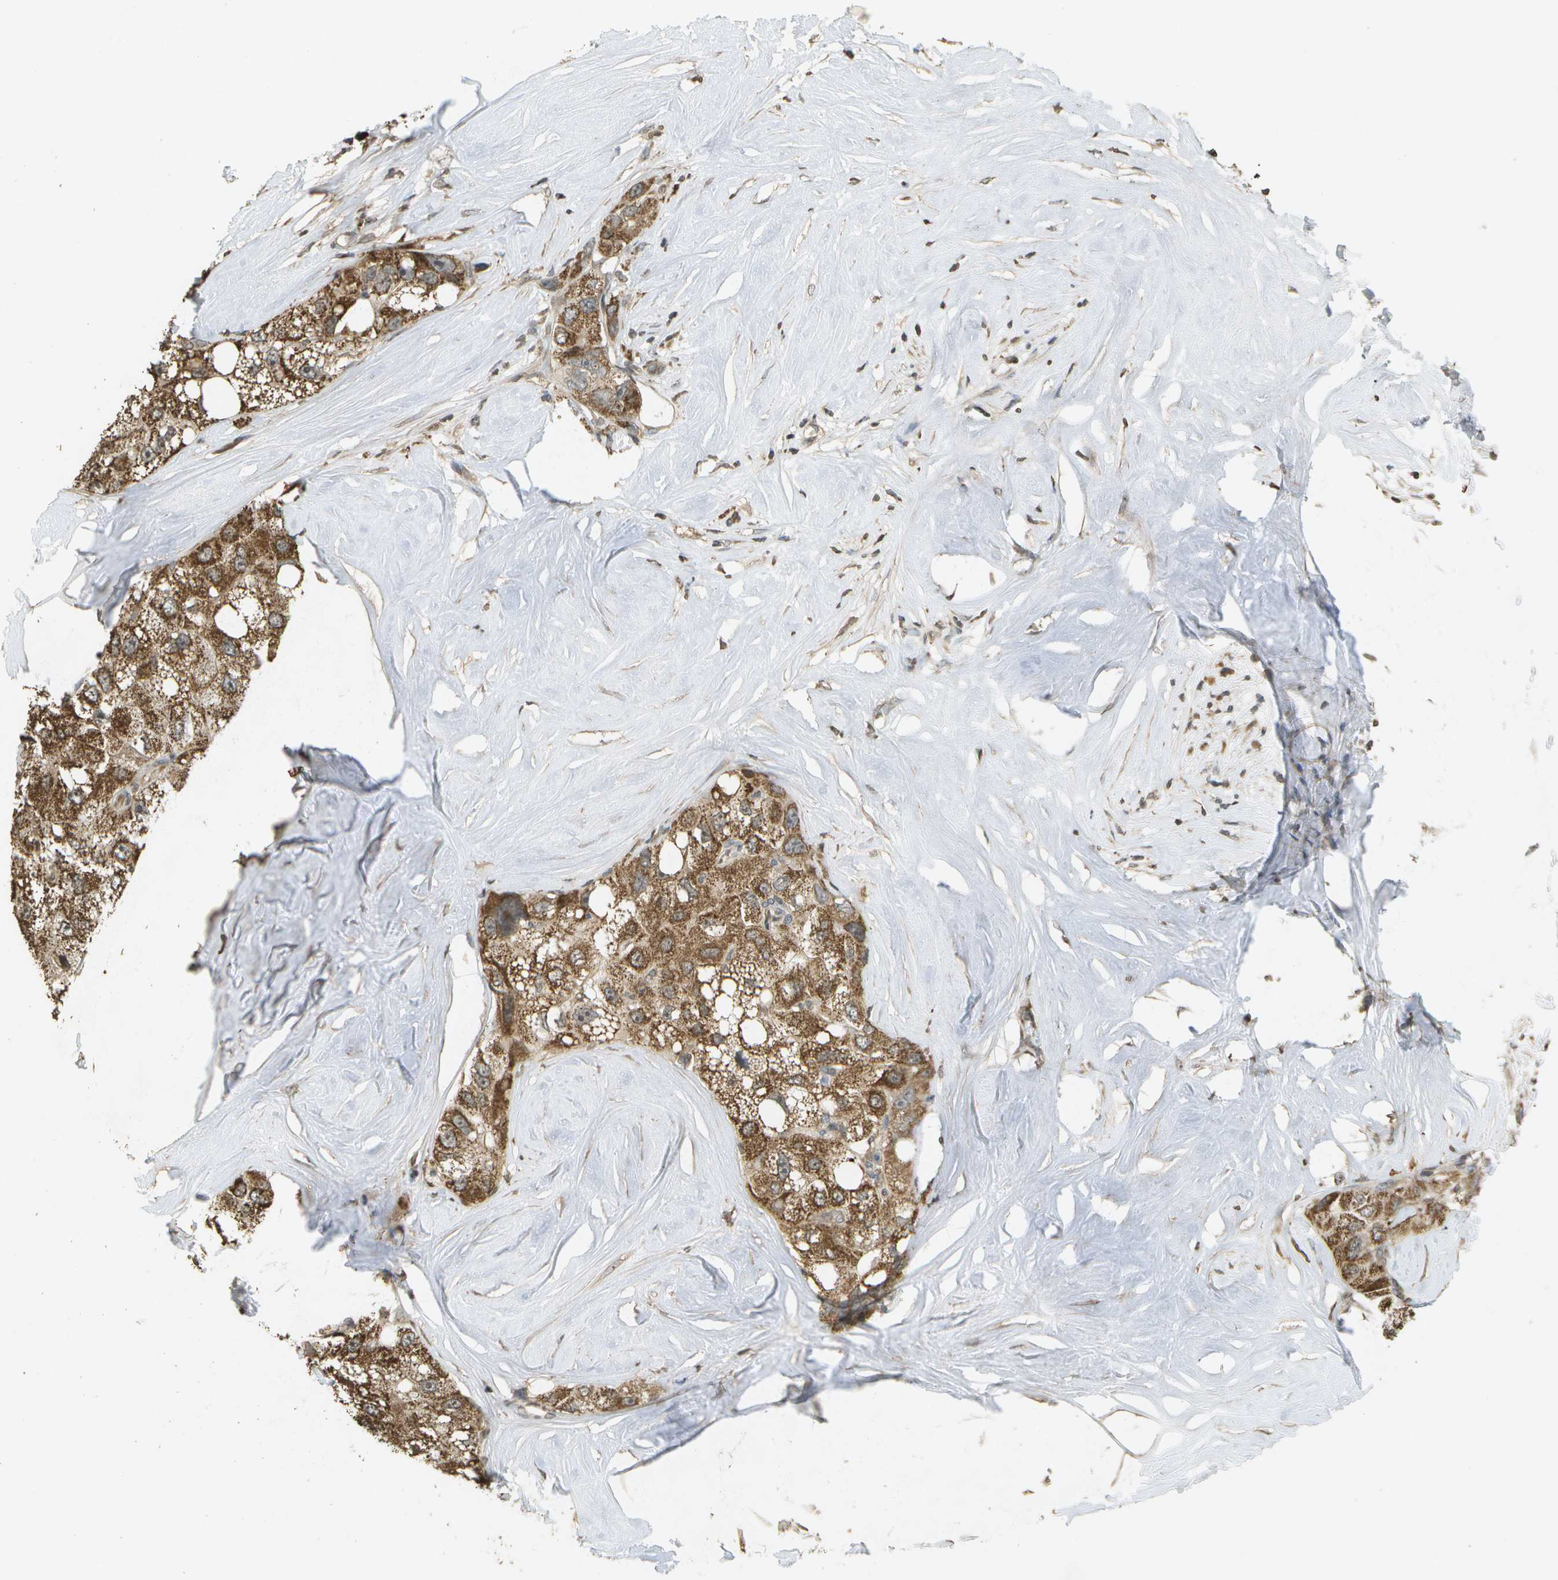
{"staining": {"intensity": "moderate", "quantity": ">75%", "location": "cytoplasmic/membranous"}, "tissue": "liver cancer", "cell_type": "Tumor cells", "image_type": "cancer", "snomed": [{"axis": "morphology", "description": "Carcinoma, Hepatocellular, NOS"}, {"axis": "topography", "description": "Liver"}], "caption": "Tumor cells demonstrate medium levels of moderate cytoplasmic/membranous expression in approximately >75% of cells in human liver cancer. The staining is performed using DAB brown chromogen to label protein expression. The nuclei are counter-stained blue using hematoxylin.", "gene": "RAB21", "patient": {"sex": "male", "age": 80}}